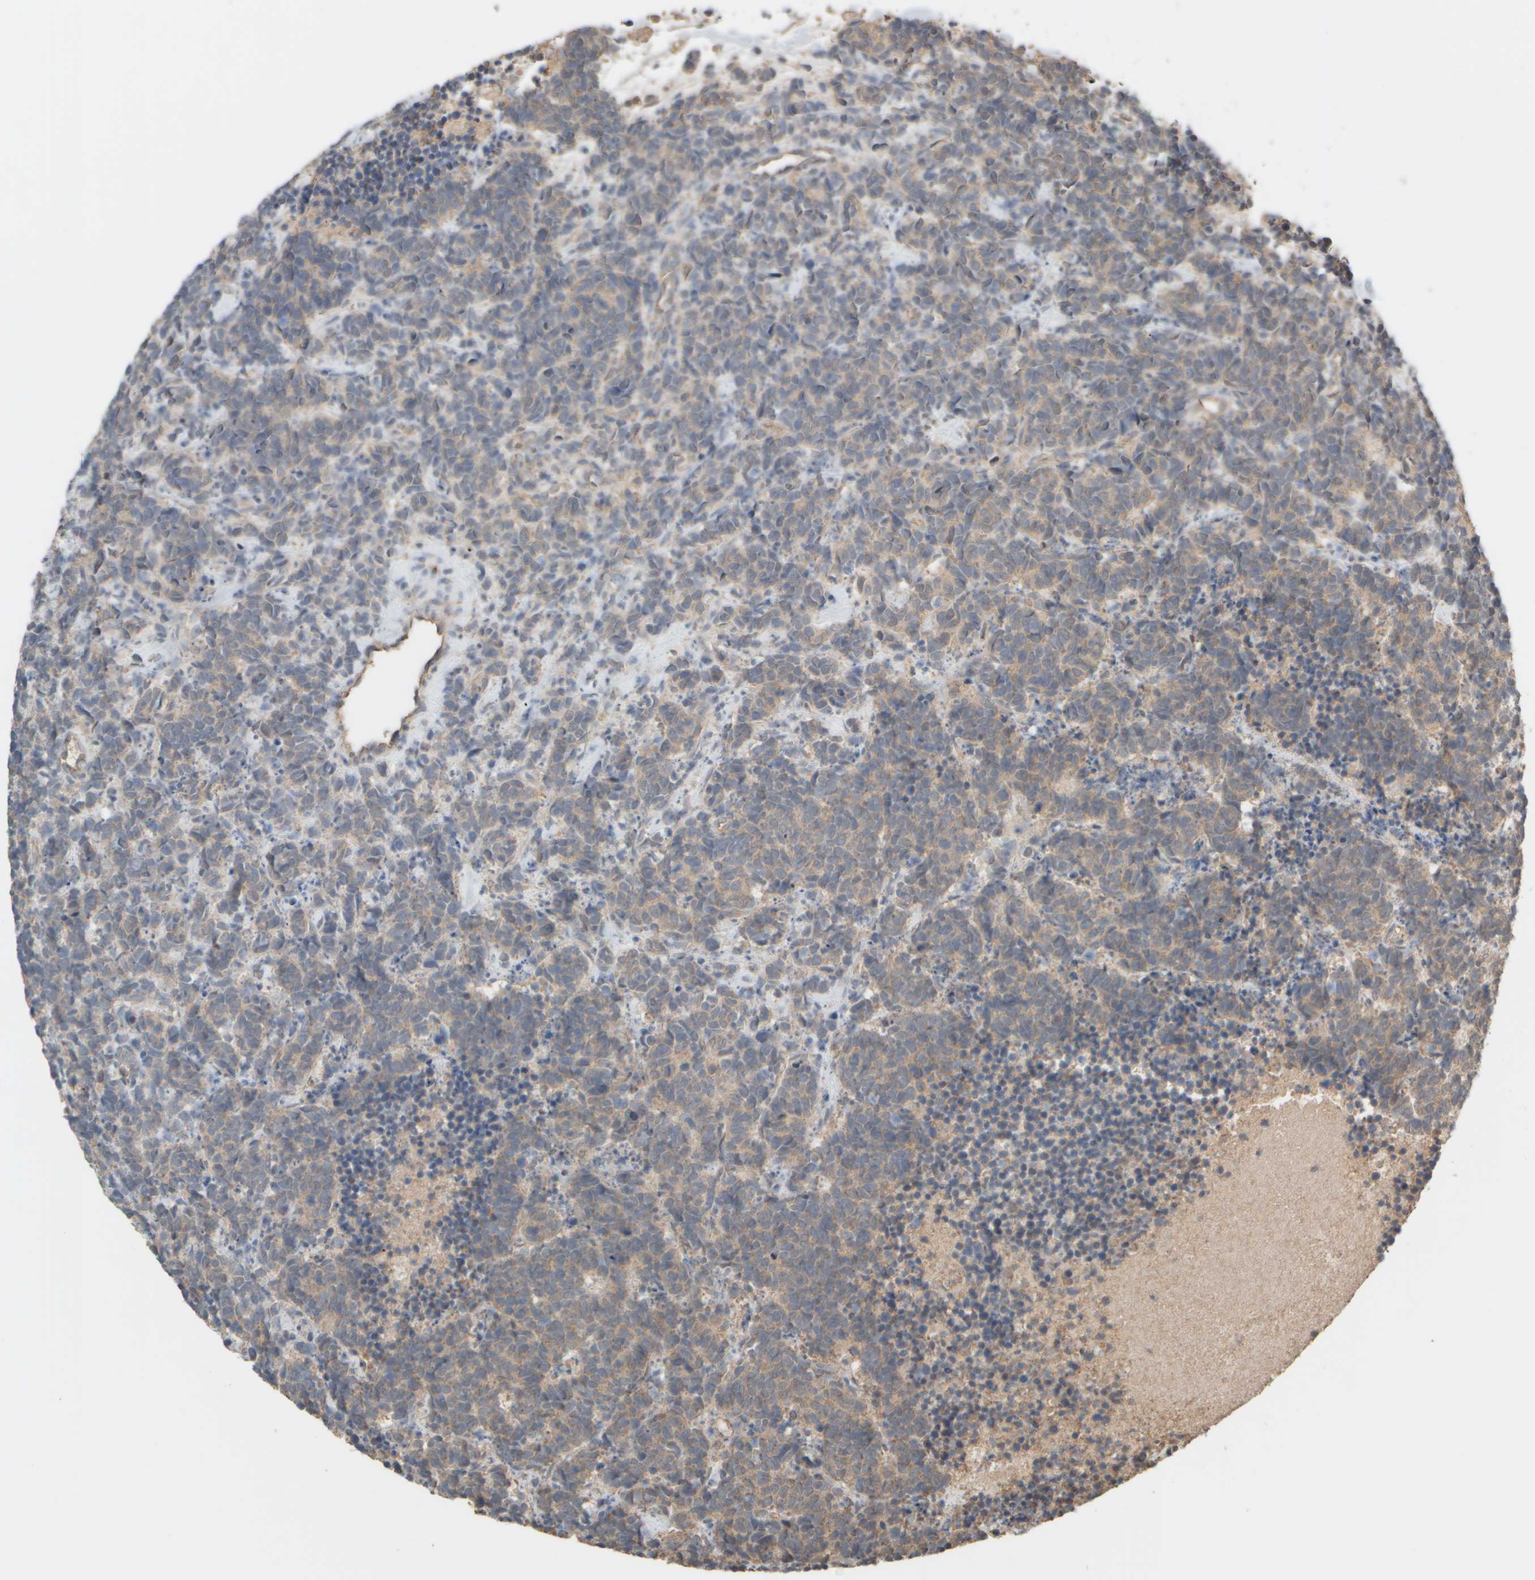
{"staining": {"intensity": "weak", "quantity": "25%-75%", "location": "cytoplasmic/membranous"}, "tissue": "carcinoid", "cell_type": "Tumor cells", "image_type": "cancer", "snomed": [{"axis": "morphology", "description": "Carcinoma, NOS"}, {"axis": "morphology", "description": "Carcinoid, malignant, NOS"}, {"axis": "topography", "description": "Urinary bladder"}], "caption": "Immunohistochemical staining of carcinoid reveals low levels of weak cytoplasmic/membranous protein expression in about 25%-75% of tumor cells.", "gene": "EIF2B3", "patient": {"sex": "male", "age": 57}}